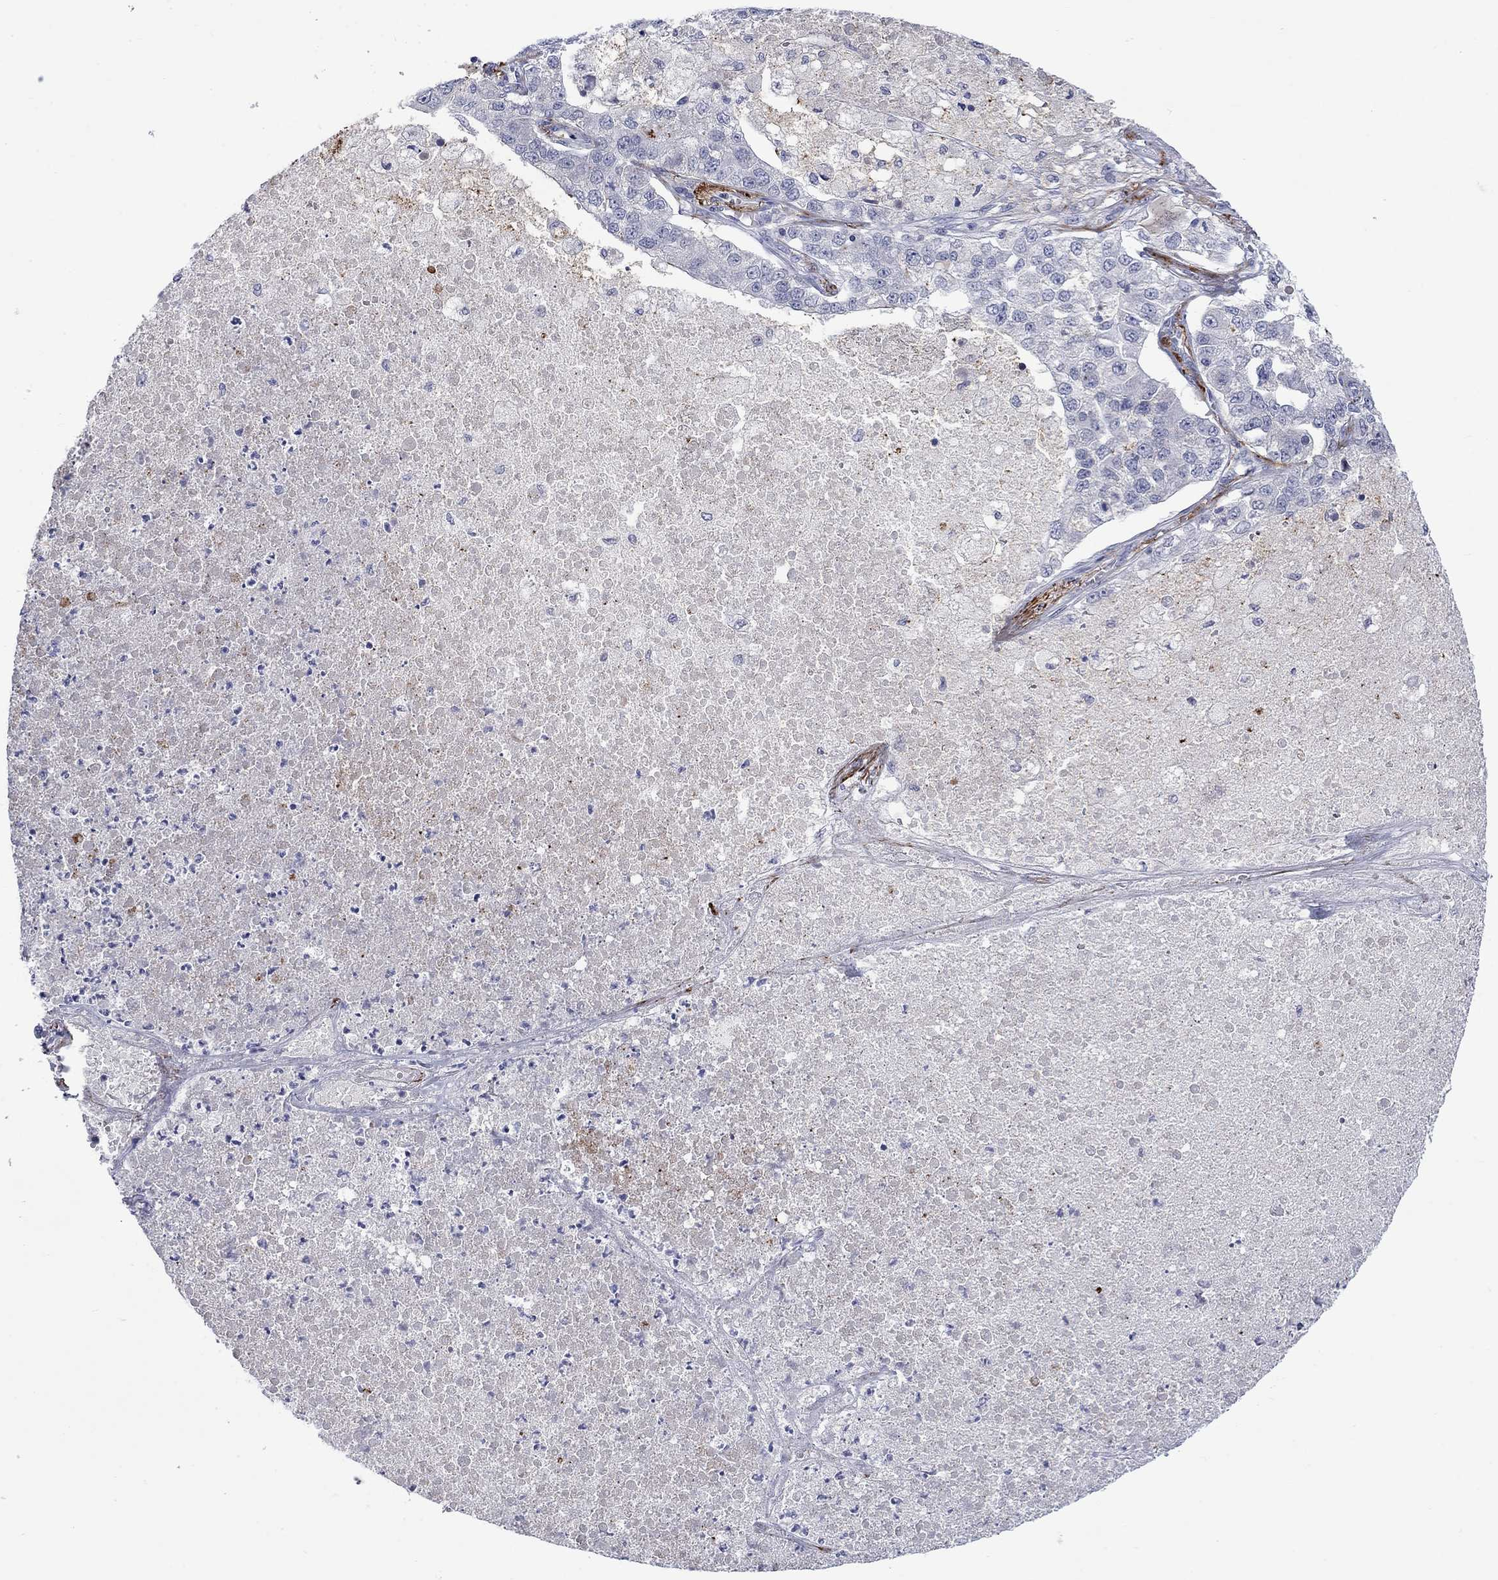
{"staining": {"intensity": "negative", "quantity": "none", "location": "none"}, "tissue": "lung cancer", "cell_type": "Tumor cells", "image_type": "cancer", "snomed": [{"axis": "morphology", "description": "Adenocarcinoma, NOS"}, {"axis": "topography", "description": "Lung"}], "caption": "Human lung adenocarcinoma stained for a protein using immunohistochemistry (IHC) reveals no expression in tumor cells.", "gene": "NSMF", "patient": {"sex": "male", "age": 49}}